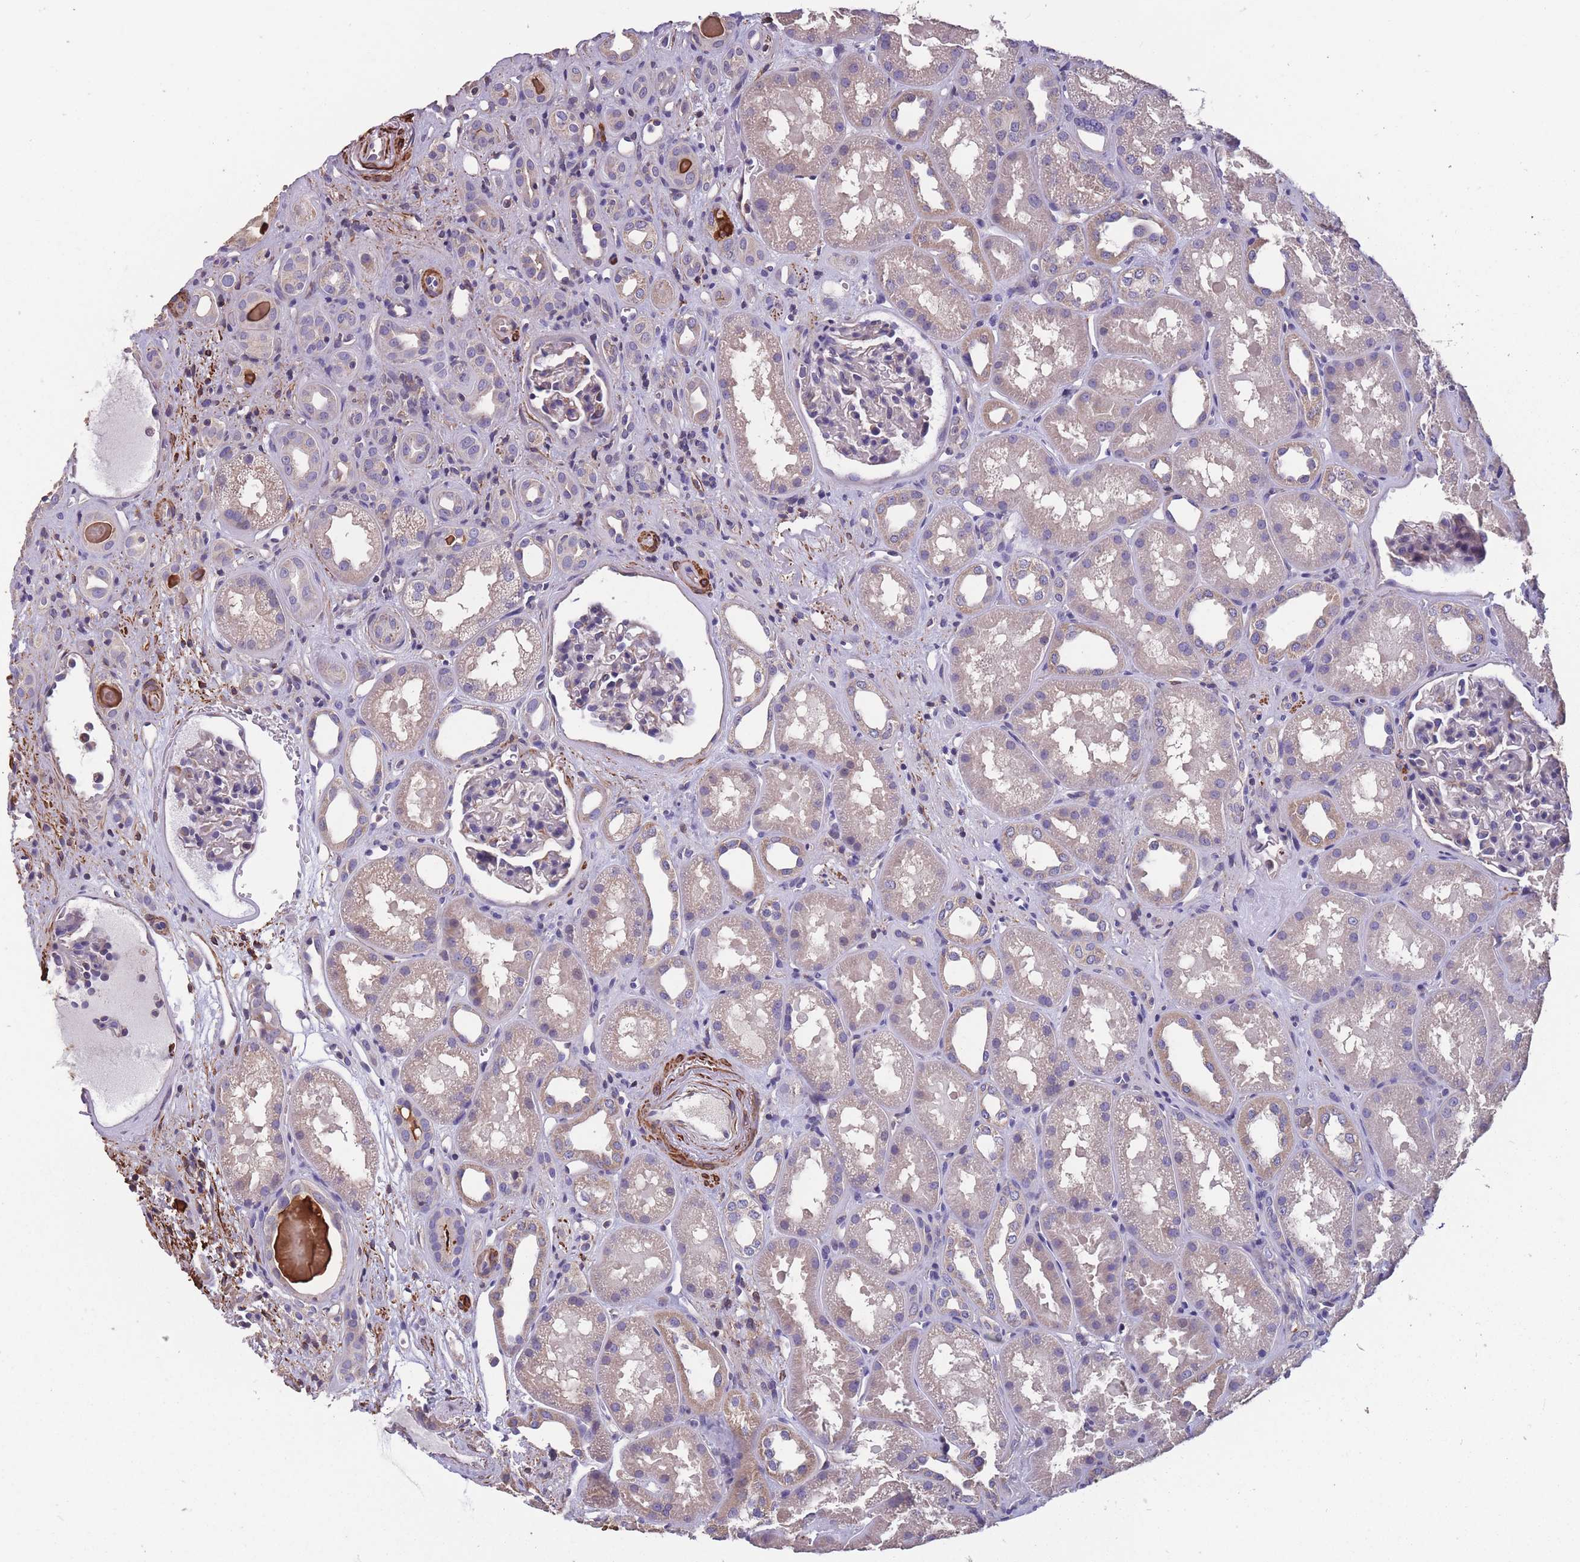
{"staining": {"intensity": "weak", "quantity": "<25%", "location": "cytoplasmic/membranous"}, "tissue": "kidney", "cell_type": "Cells in glomeruli", "image_type": "normal", "snomed": [{"axis": "morphology", "description": "Normal tissue, NOS"}, {"axis": "topography", "description": "Kidney"}], "caption": "Immunohistochemistry (IHC) histopathology image of normal human kidney stained for a protein (brown), which demonstrates no expression in cells in glomeruli.", "gene": "TOMM40L", "patient": {"sex": "male", "age": 61}}